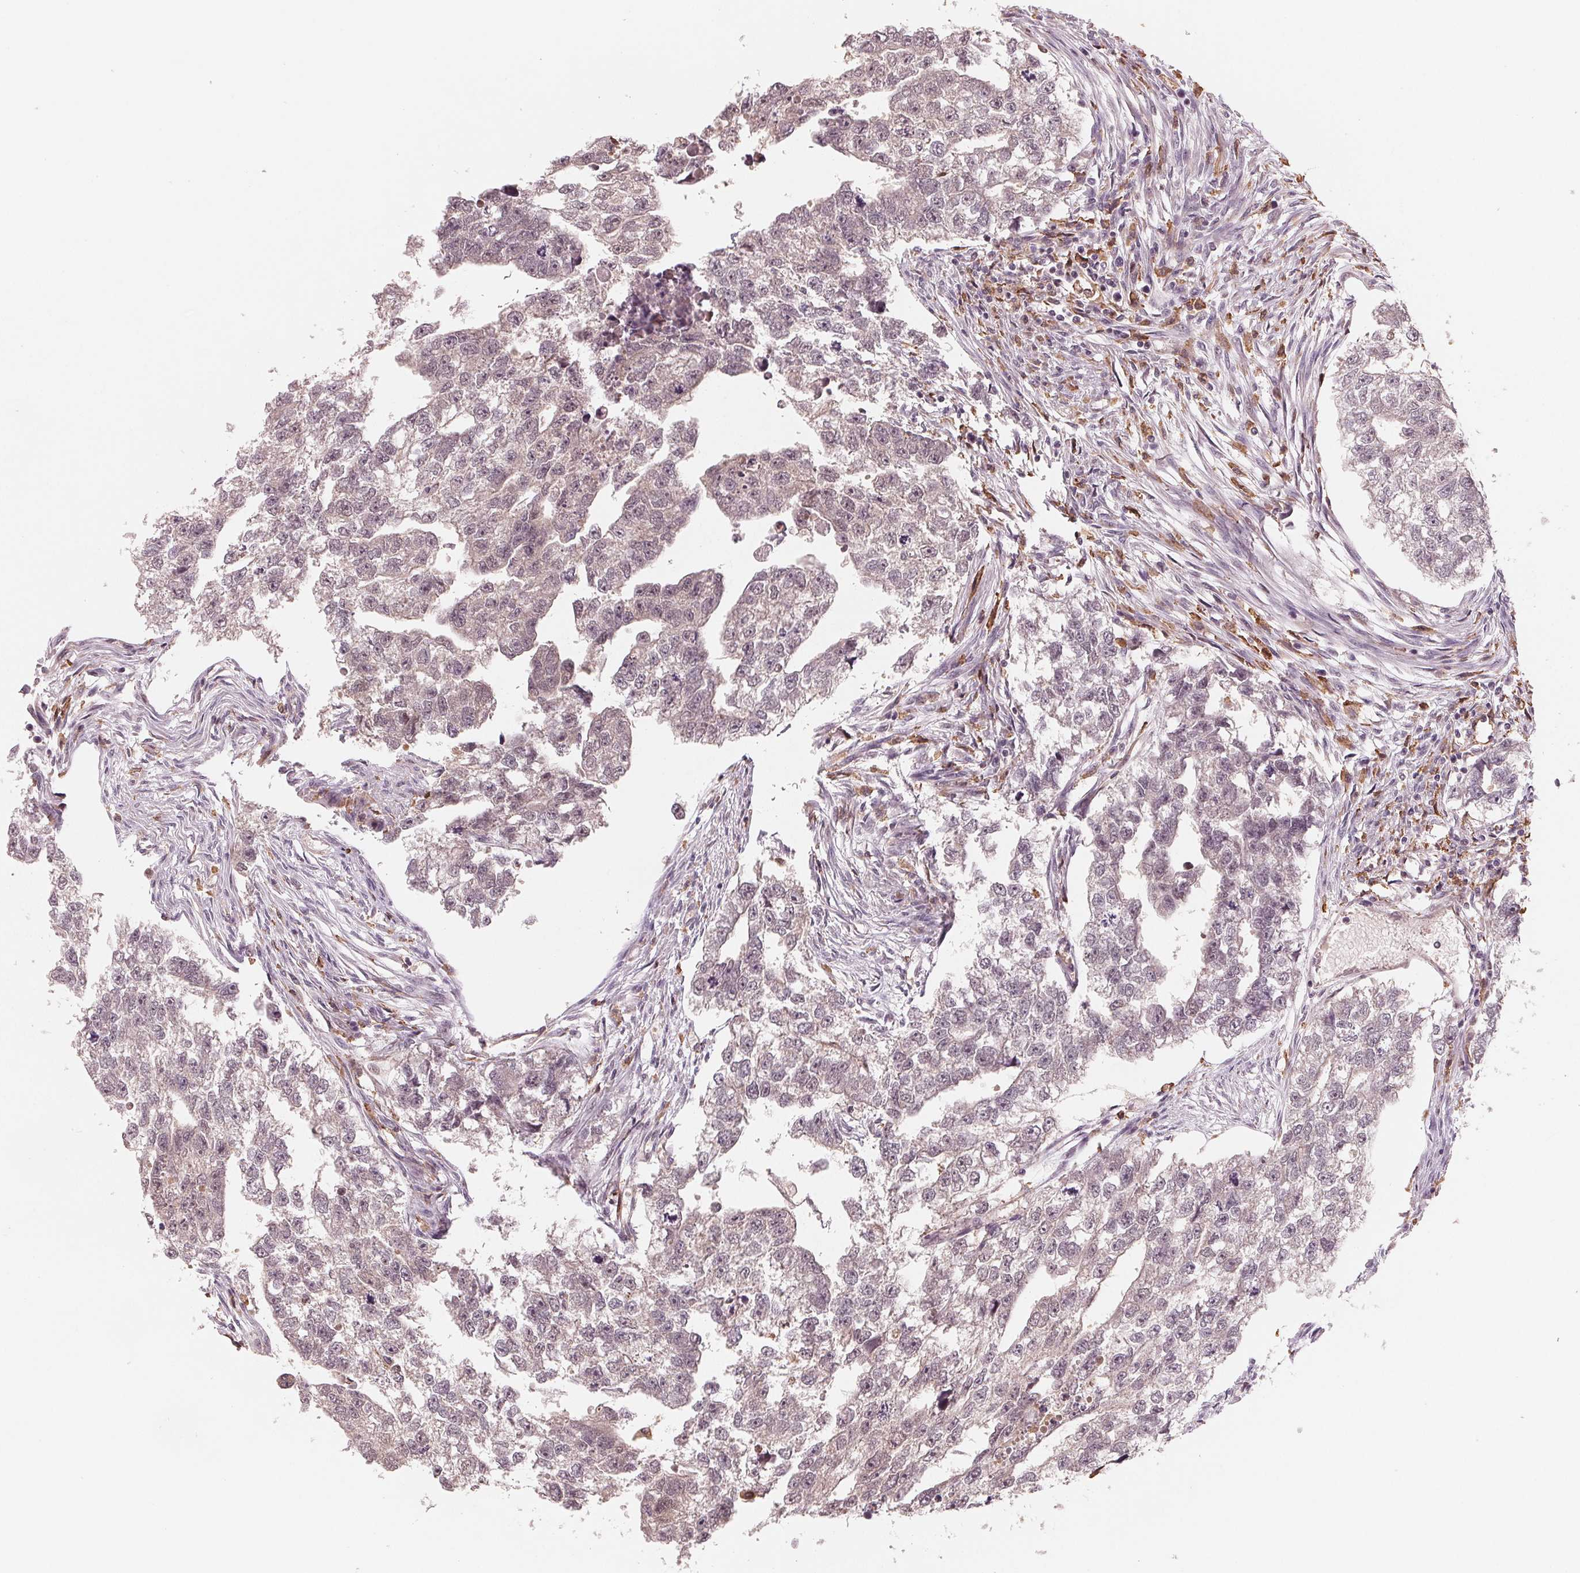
{"staining": {"intensity": "weak", "quantity": "25%-75%", "location": "cytoplasmic/membranous"}, "tissue": "testis cancer", "cell_type": "Tumor cells", "image_type": "cancer", "snomed": [{"axis": "morphology", "description": "Carcinoma, Embryonal, NOS"}, {"axis": "morphology", "description": "Teratoma, malignant, NOS"}, {"axis": "topography", "description": "Testis"}], "caption": "Protein staining by immunohistochemistry reveals weak cytoplasmic/membranous positivity in about 25%-75% of tumor cells in testis cancer (embryonal carcinoma). The staining is performed using DAB (3,3'-diaminobenzidine) brown chromogen to label protein expression. The nuclei are counter-stained blue using hematoxylin.", "gene": "IL9R", "patient": {"sex": "male", "age": 44}}